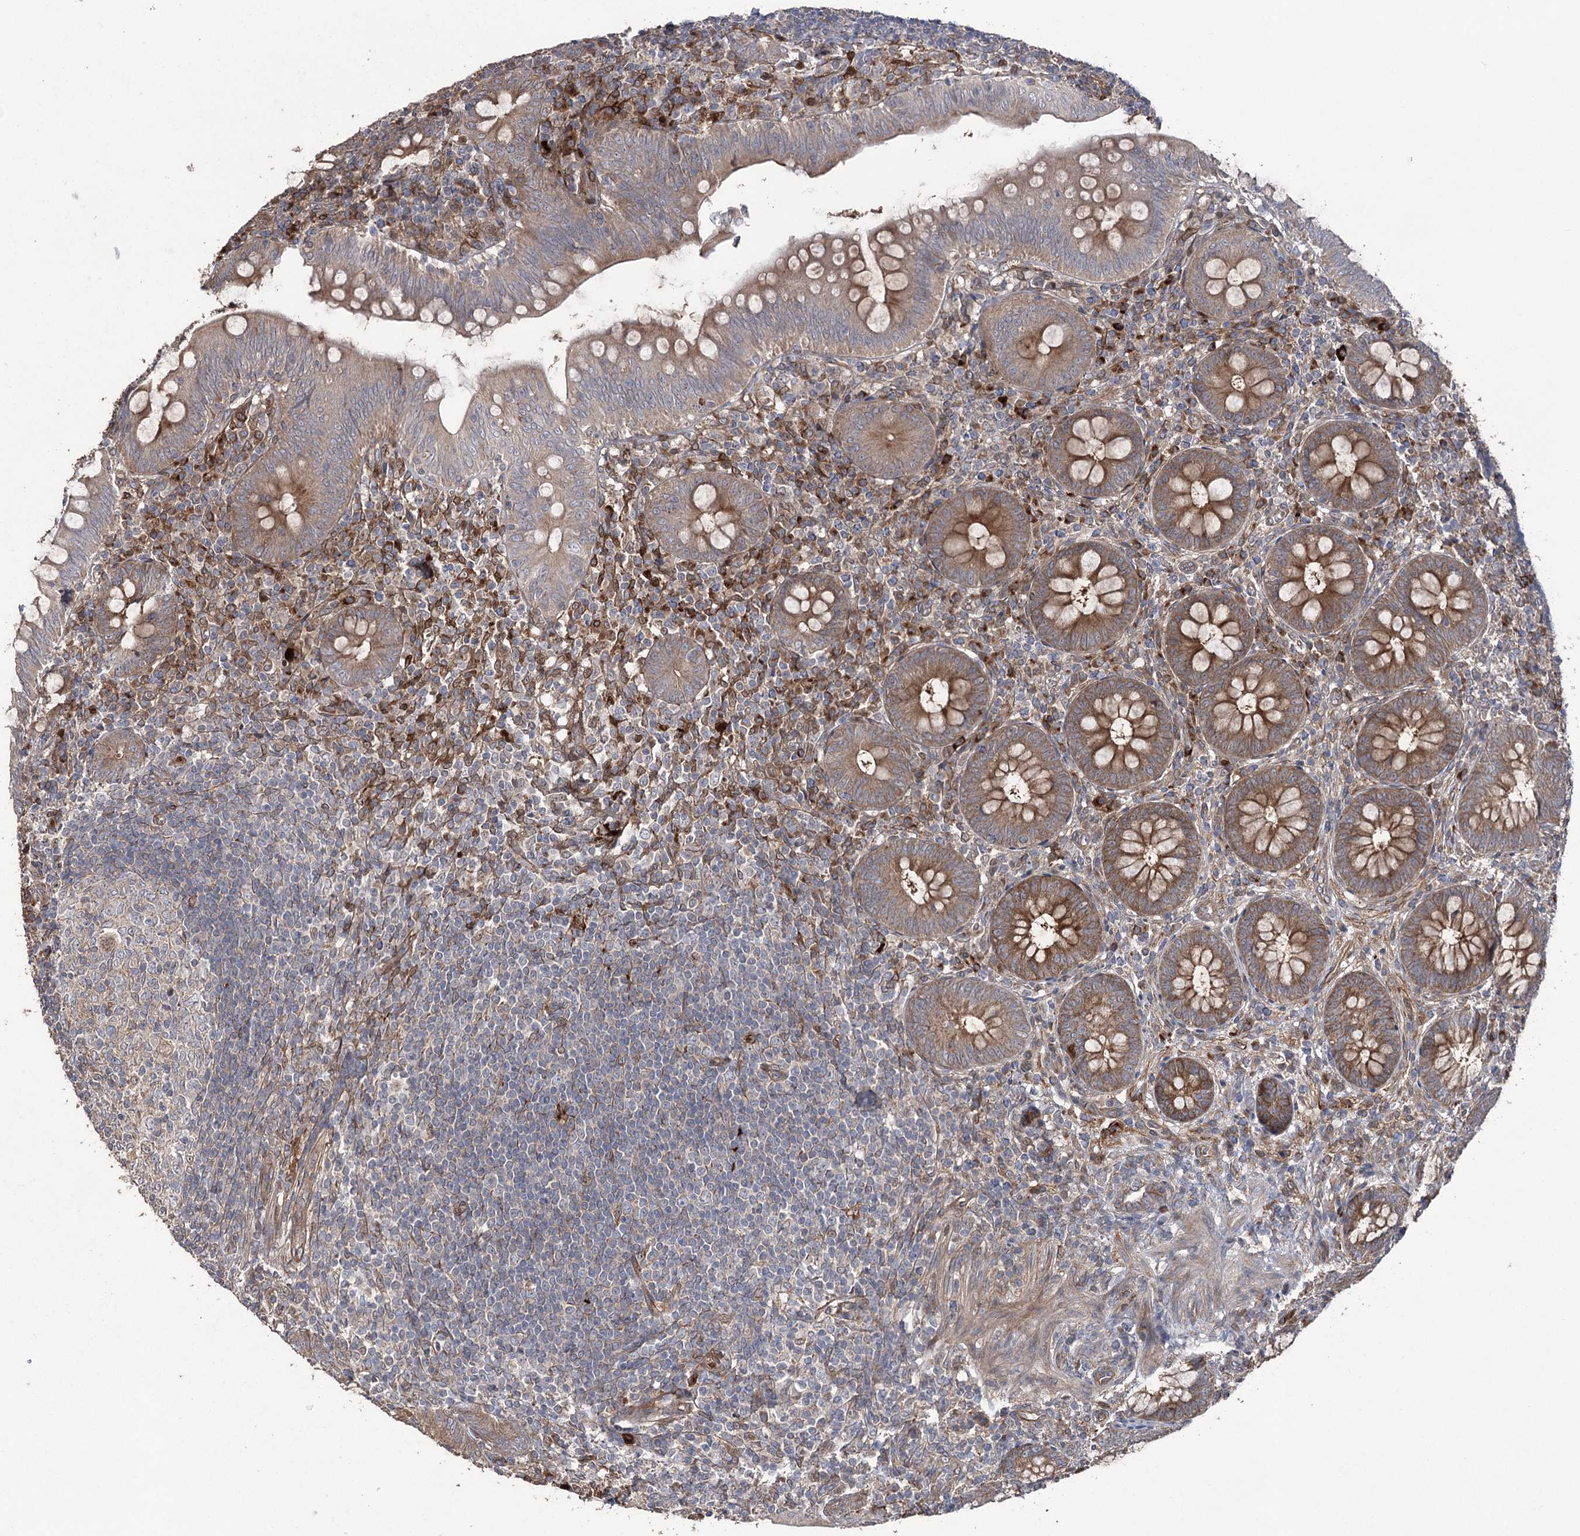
{"staining": {"intensity": "moderate", "quantity": ">75%", "location": "cytoplasmic/membranous"}, "tissue": "appendix", "cell_type": "Glandular cells", "image_type": "normal", "snomed": [{"axis": "morphology", "description": "Normal tissue, NOS"}, {"axis": "topography", "description": "Appendix"}], "caption": "This micrograph displays immunohistochemistry staining of normal human appendix, with medium moderate cytoplasmic/membranous staining in about >75% of glandular cells.", "gene": "OTUD1", "patient": {"sex": "male", "age": 14}}